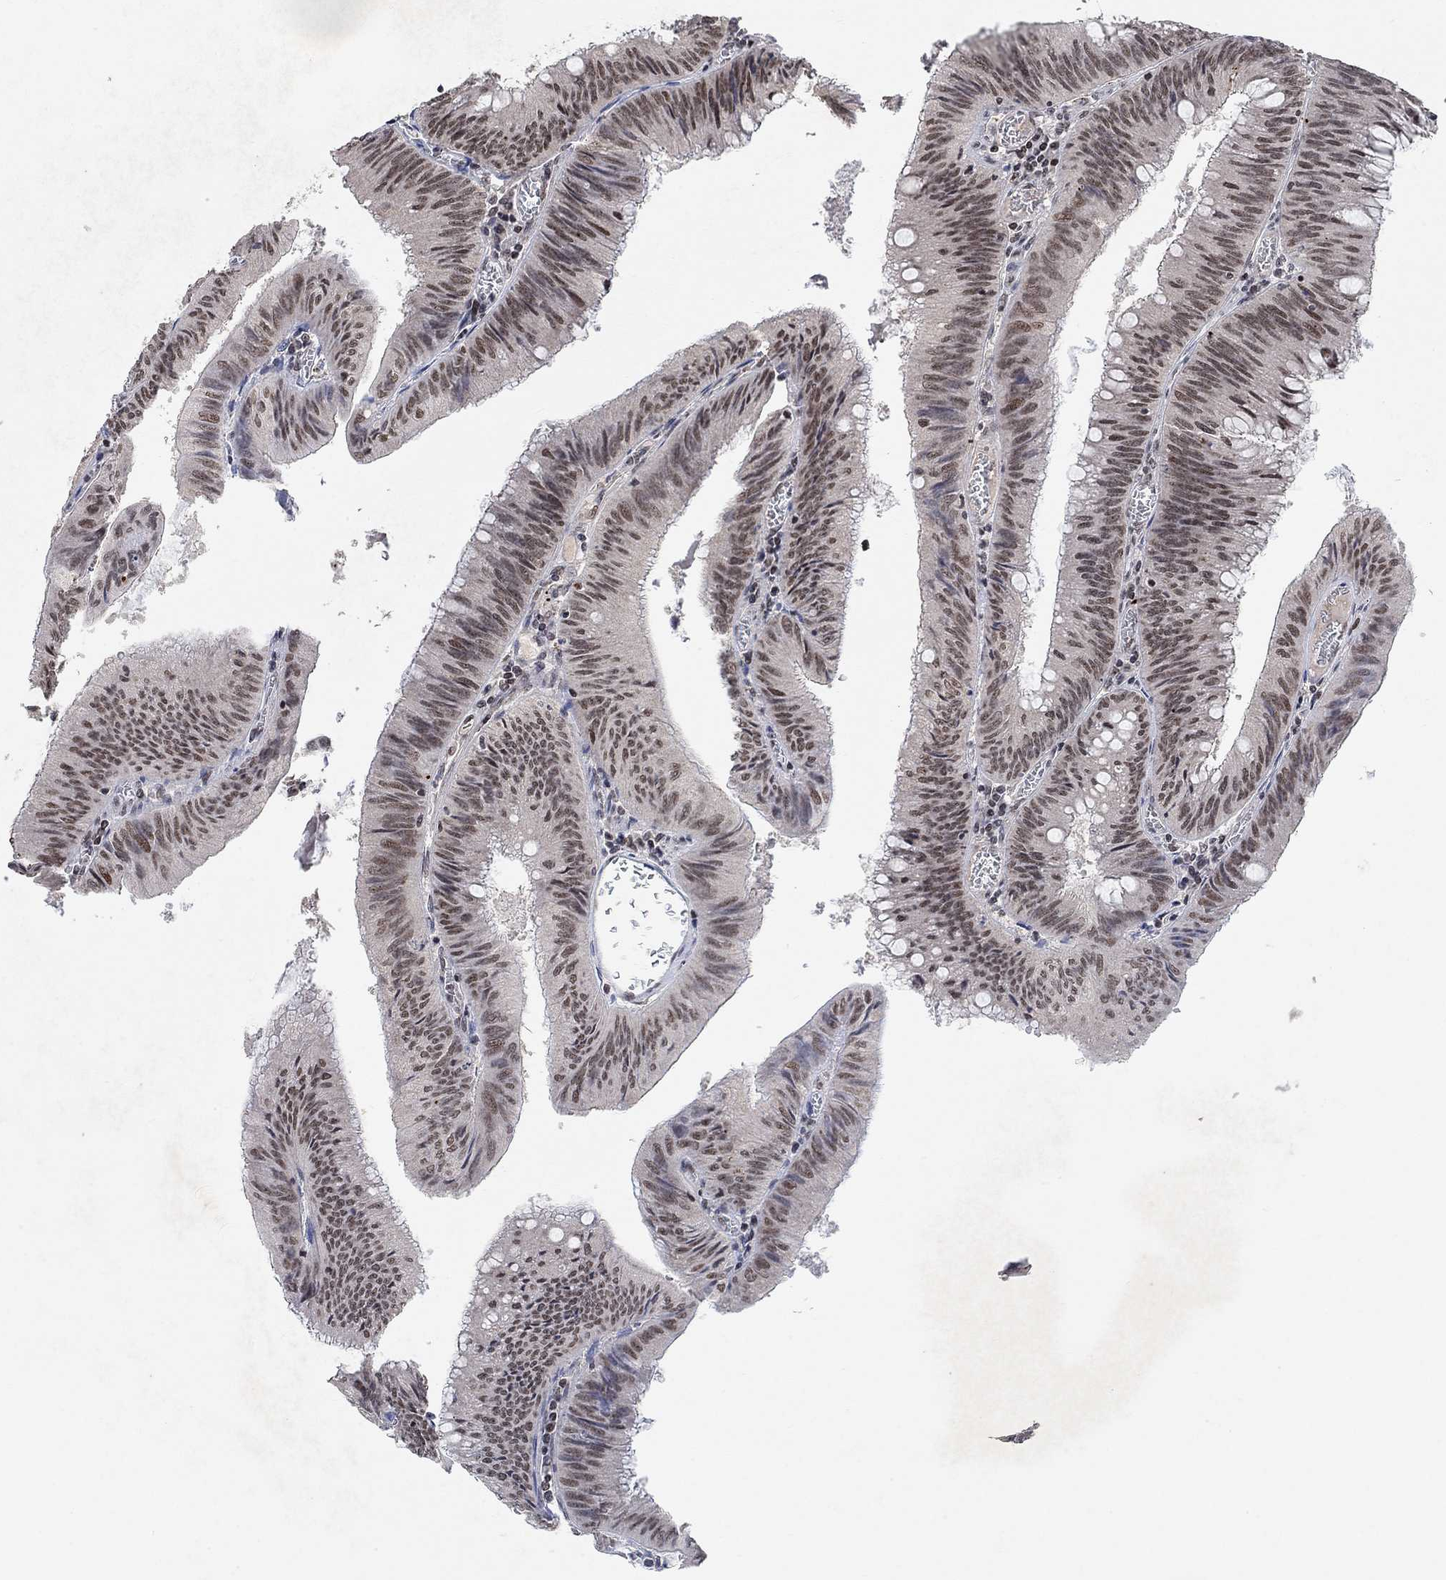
{"staining": {"intensity": "strong", "quantity": "25%-75%", "location": "nuclear"}, "tissue": "colorectal cancer", "cell_type": "Tumor cells", "image_type": "cancer", "snomed": [{"axis": "morphology", "description": "Adenocarcinoma, NOS"}, {"axis": "topography", "description": "Rectum"}], "caption": "Brown immunohistochemical staining in human colorectal adenocarcinoma reveals strong nuclear expression in about 25%-75% of tumor cells.", "gene": "THAP8", "patient": {"sex": "female", "age": 72}}